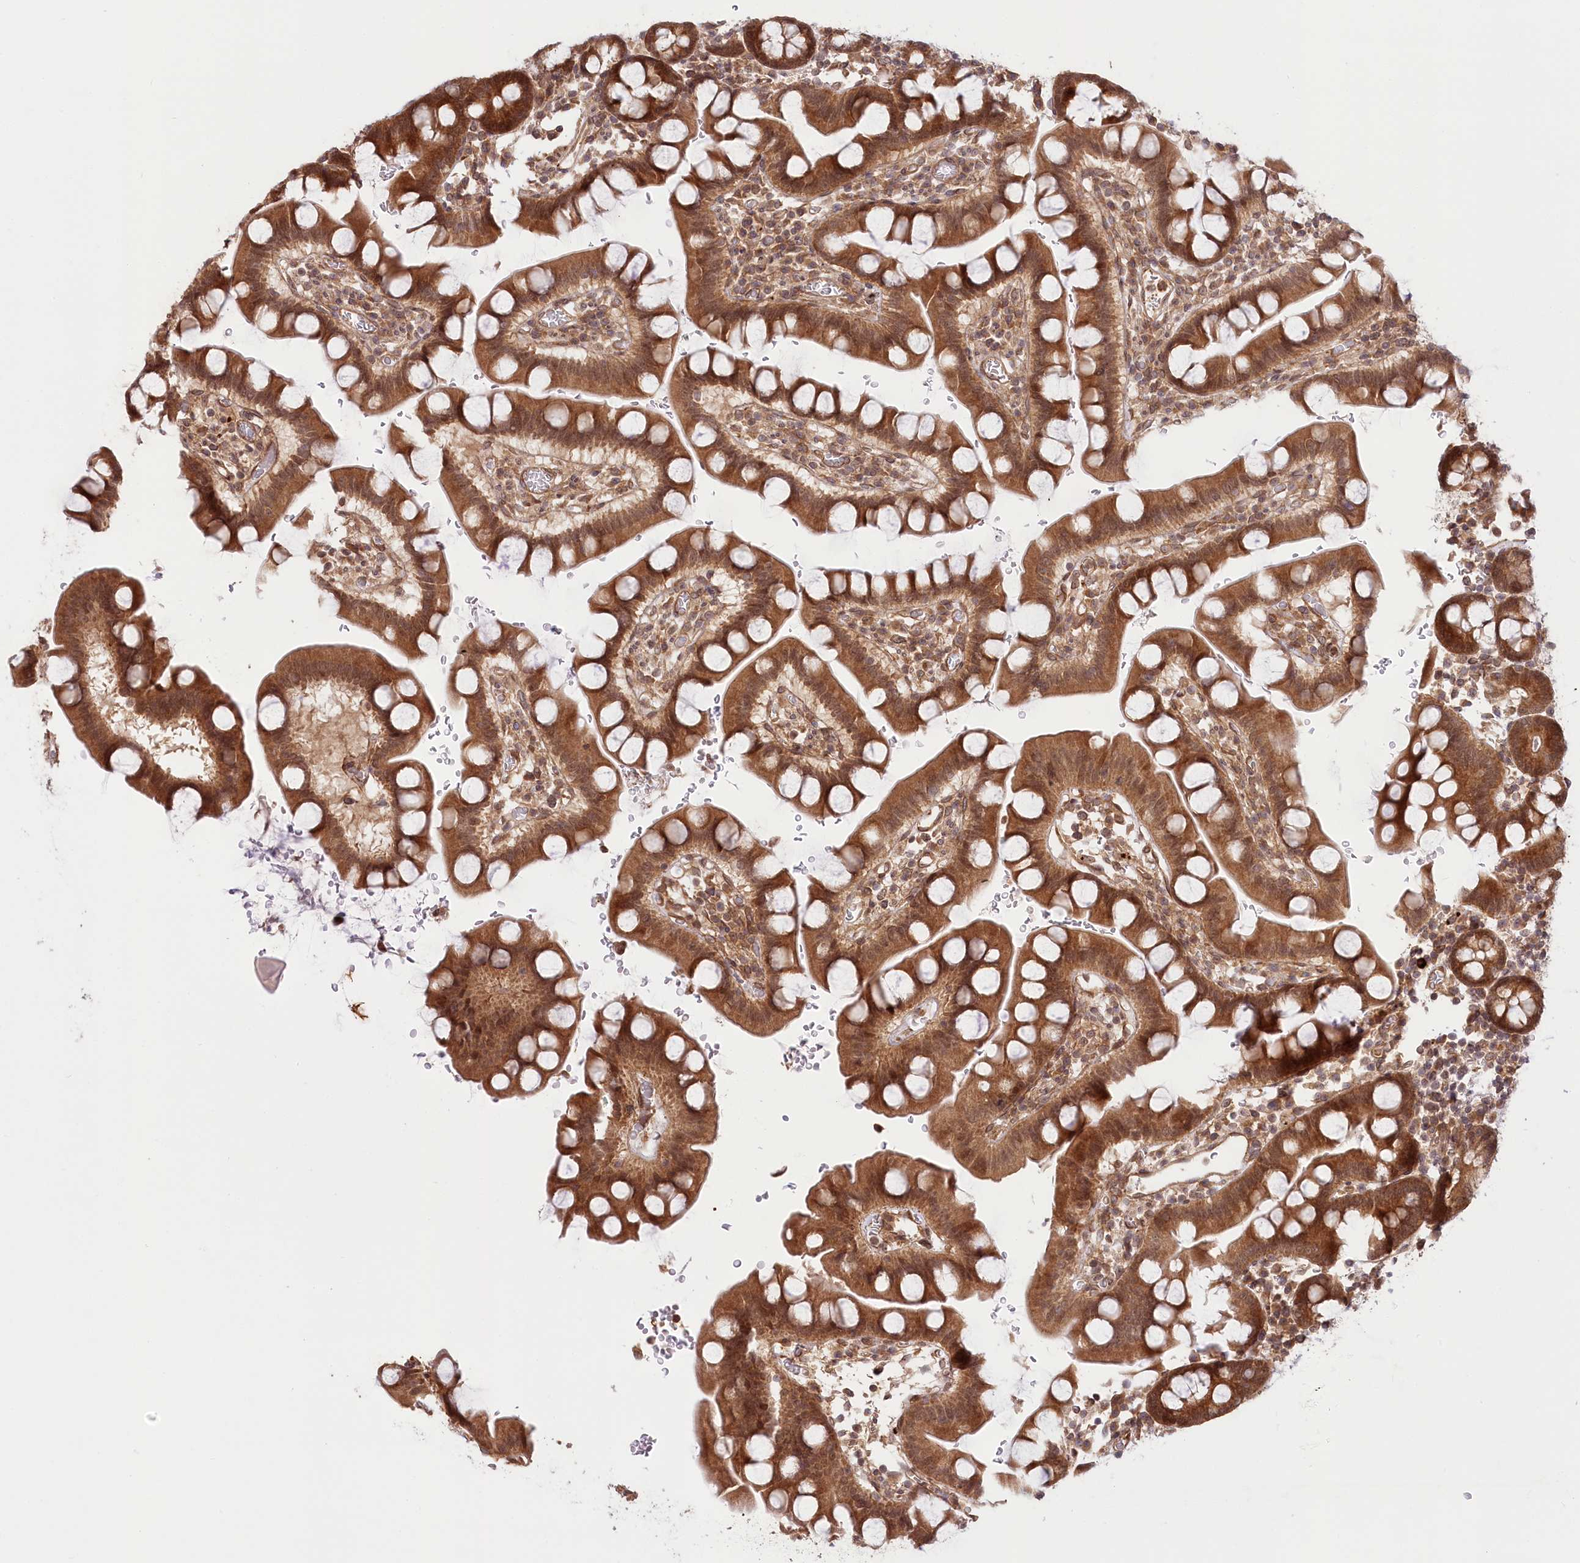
{"staining": {"intensity": "strong", "quantity": "25%-75%", "location": "cytoplasmic/membranous"}, "tissue": "small intestine", "cell_type": "Glandular cells", "image_type": "normal", "snomed": [{"axis": "morphology", "description": "Normal tissue, NOS"}, {"axis": "topography", "description": "Stomach, upper"}, {"axis": "topography", "description": "Stomach, lower"}, {"axis": "topography", "description": "Small intestine"}], "caption": "Immunohistochemistry (IHC) photomicrograph of unremarkable human small intestine stained for a protein (brown), which displays high levels of strong cytoplasmic/membranous expression in approximately 25%-75% of glandular cells.", "gene": "CEP70", "patient": {"sex": "male", "age": 68}}